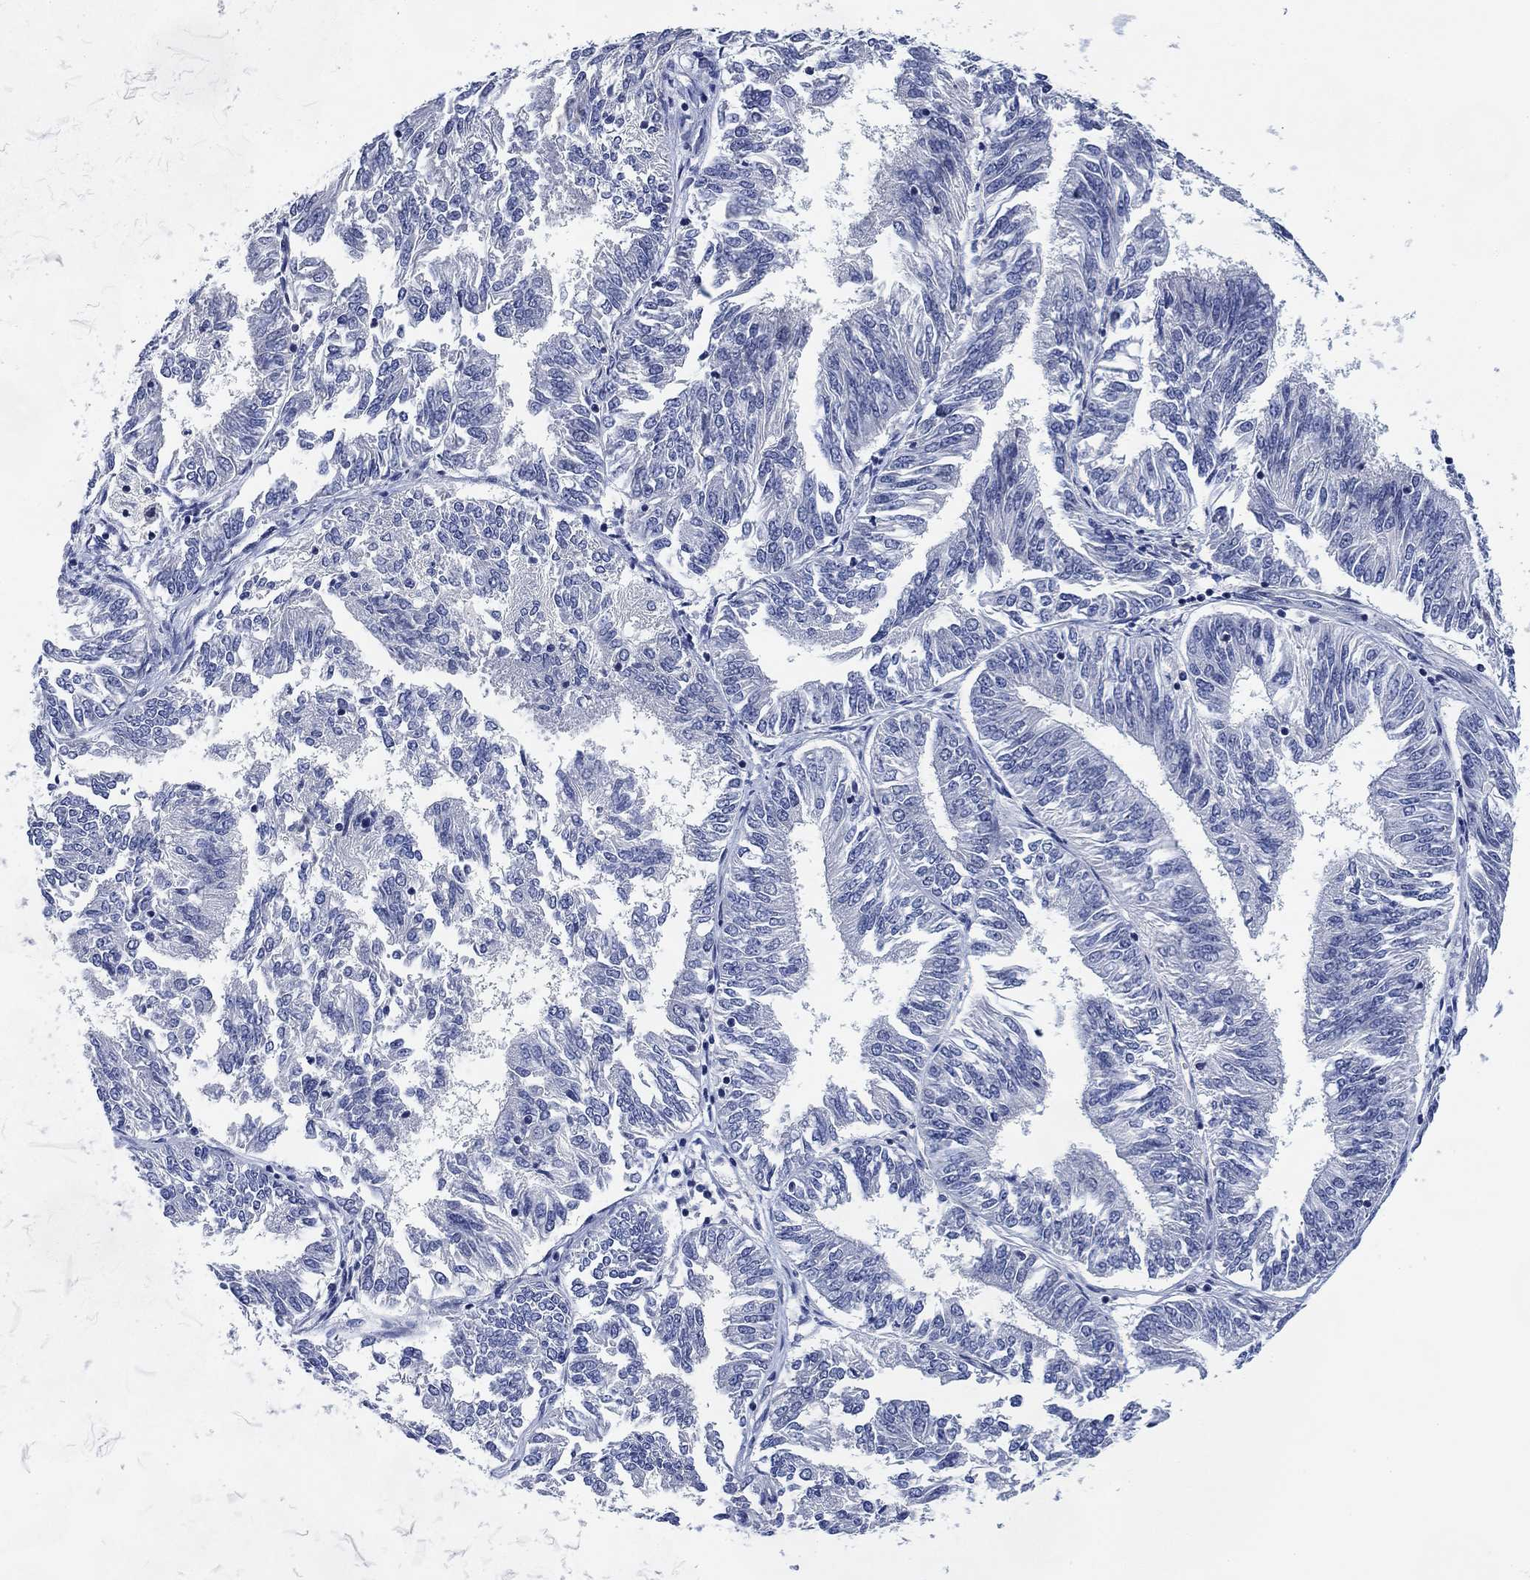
{"staining": {"intensity": "negative", "quantity": "none", "location": "none"}, "tissue": "endometrial cancer", "cell_type": "Tumor cells", "image_type": "cancer", "snomed": [{"axis": "morphology", "description": "Adenocarcinoma, NOS"}, {"axis": "topography", "description": "Endometrium"}], "caption": "Adenocarcinoma (endometrial) stained for a protein using immunohistochemistry demonstrates no positivity tumor cells.", "gene": "DAZL", "patient": {"sex": "female", "age": 58}}